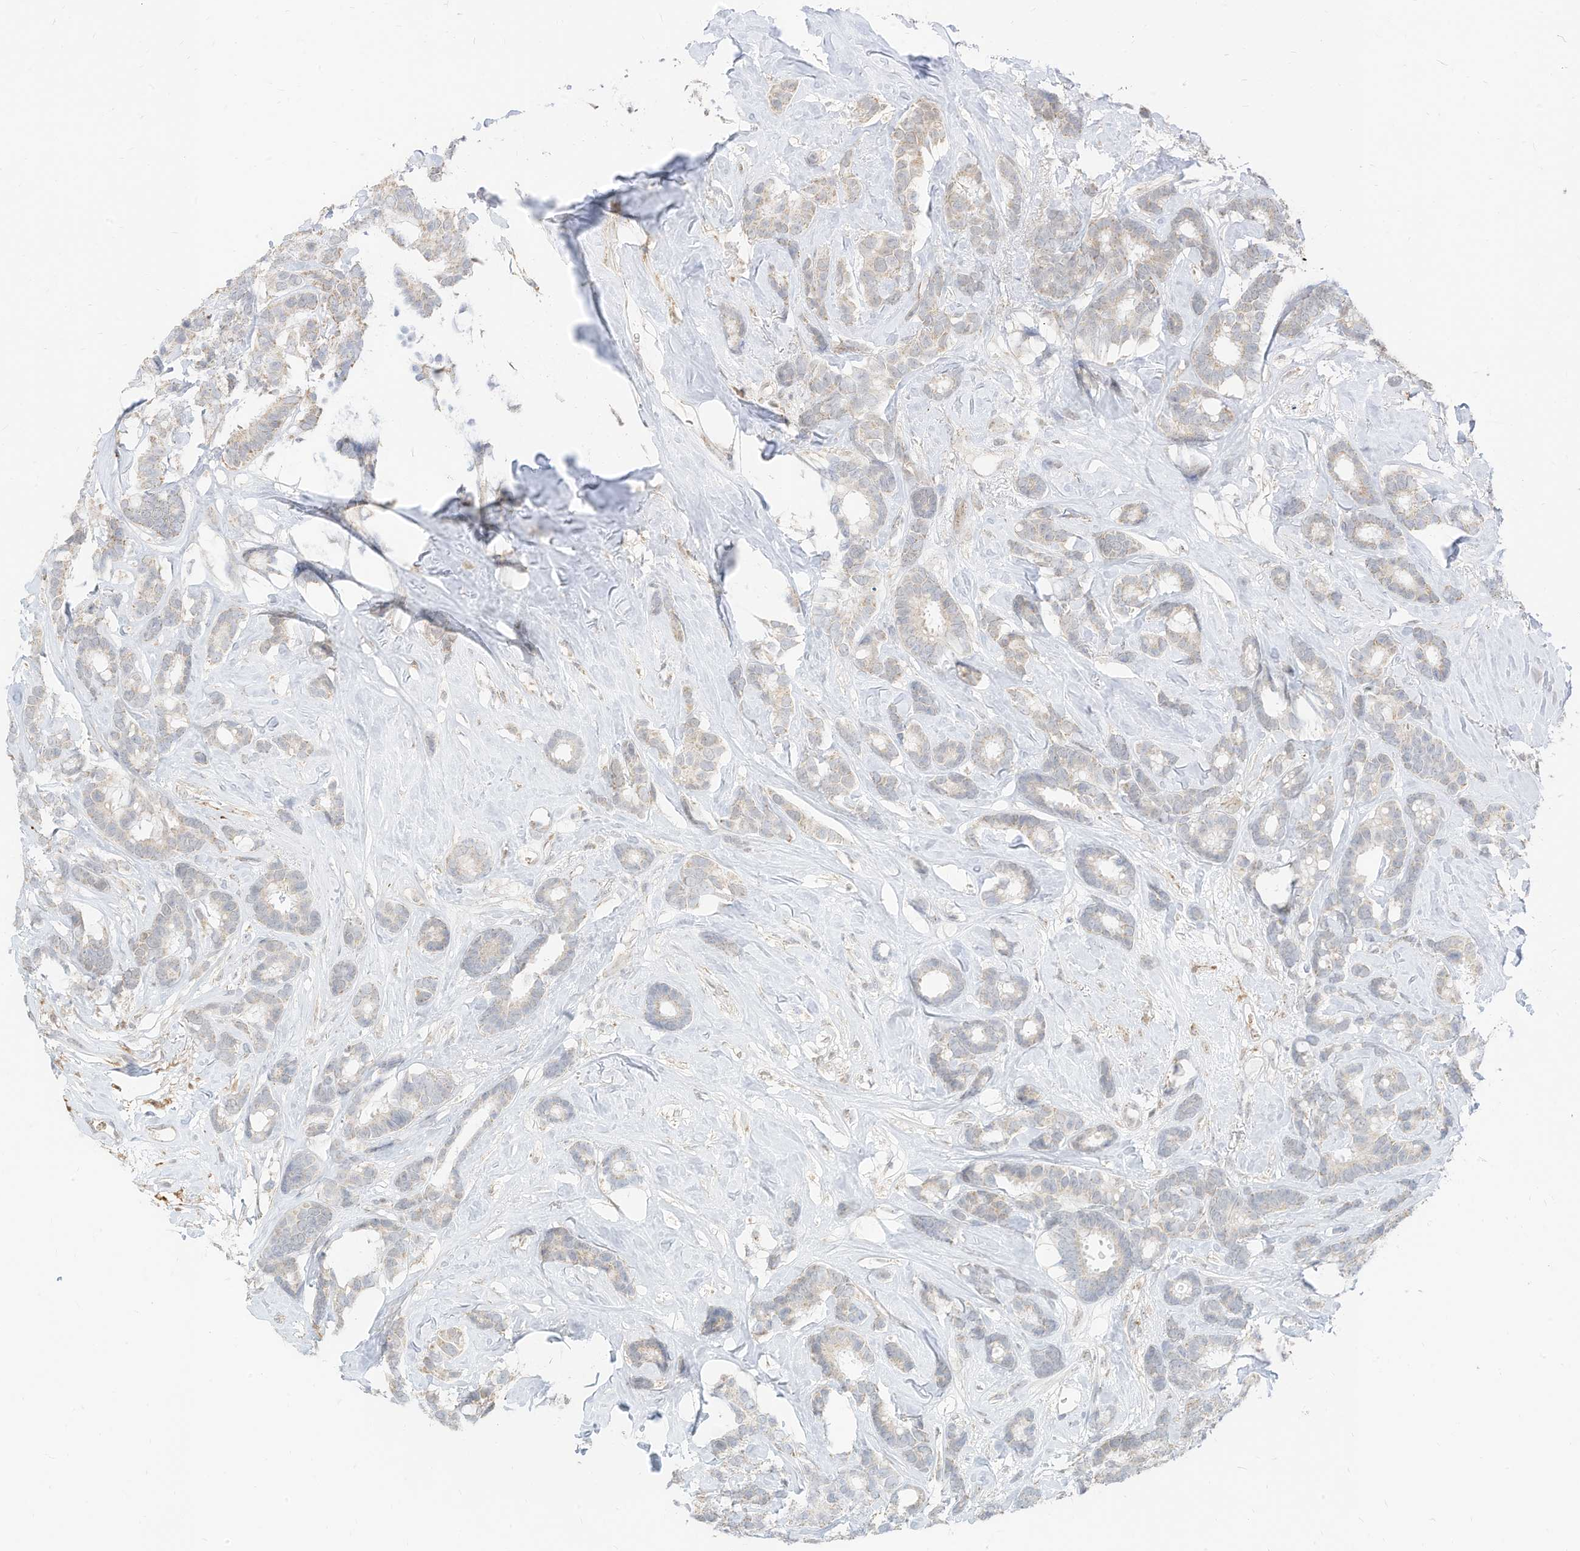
{"staining": {"intensity": "weak", "quantity": "<25%", "location": "cytoplasmic/membranous"}, "tissue": "breast cancer", "cell_type": "Tumor cells", "image_type": "cancer", "snomed": [{"axis": "morphology", "description": "Duct carcinoma"}, {"axis": "topography", "description": "Breast"}], "caption": "This histopathology image is of breast cancer stained with IHC to label a protein in brown with the nuclei are counter-stained blue. There is no staining in tumor cells. Brightfield microscopy of immunohistochemistry stained with DAB (brown) and hematoxylin (blue), captured at high magnification.", "gene": "MTUS2", "patient": {"sex": "female", "age": 87}}